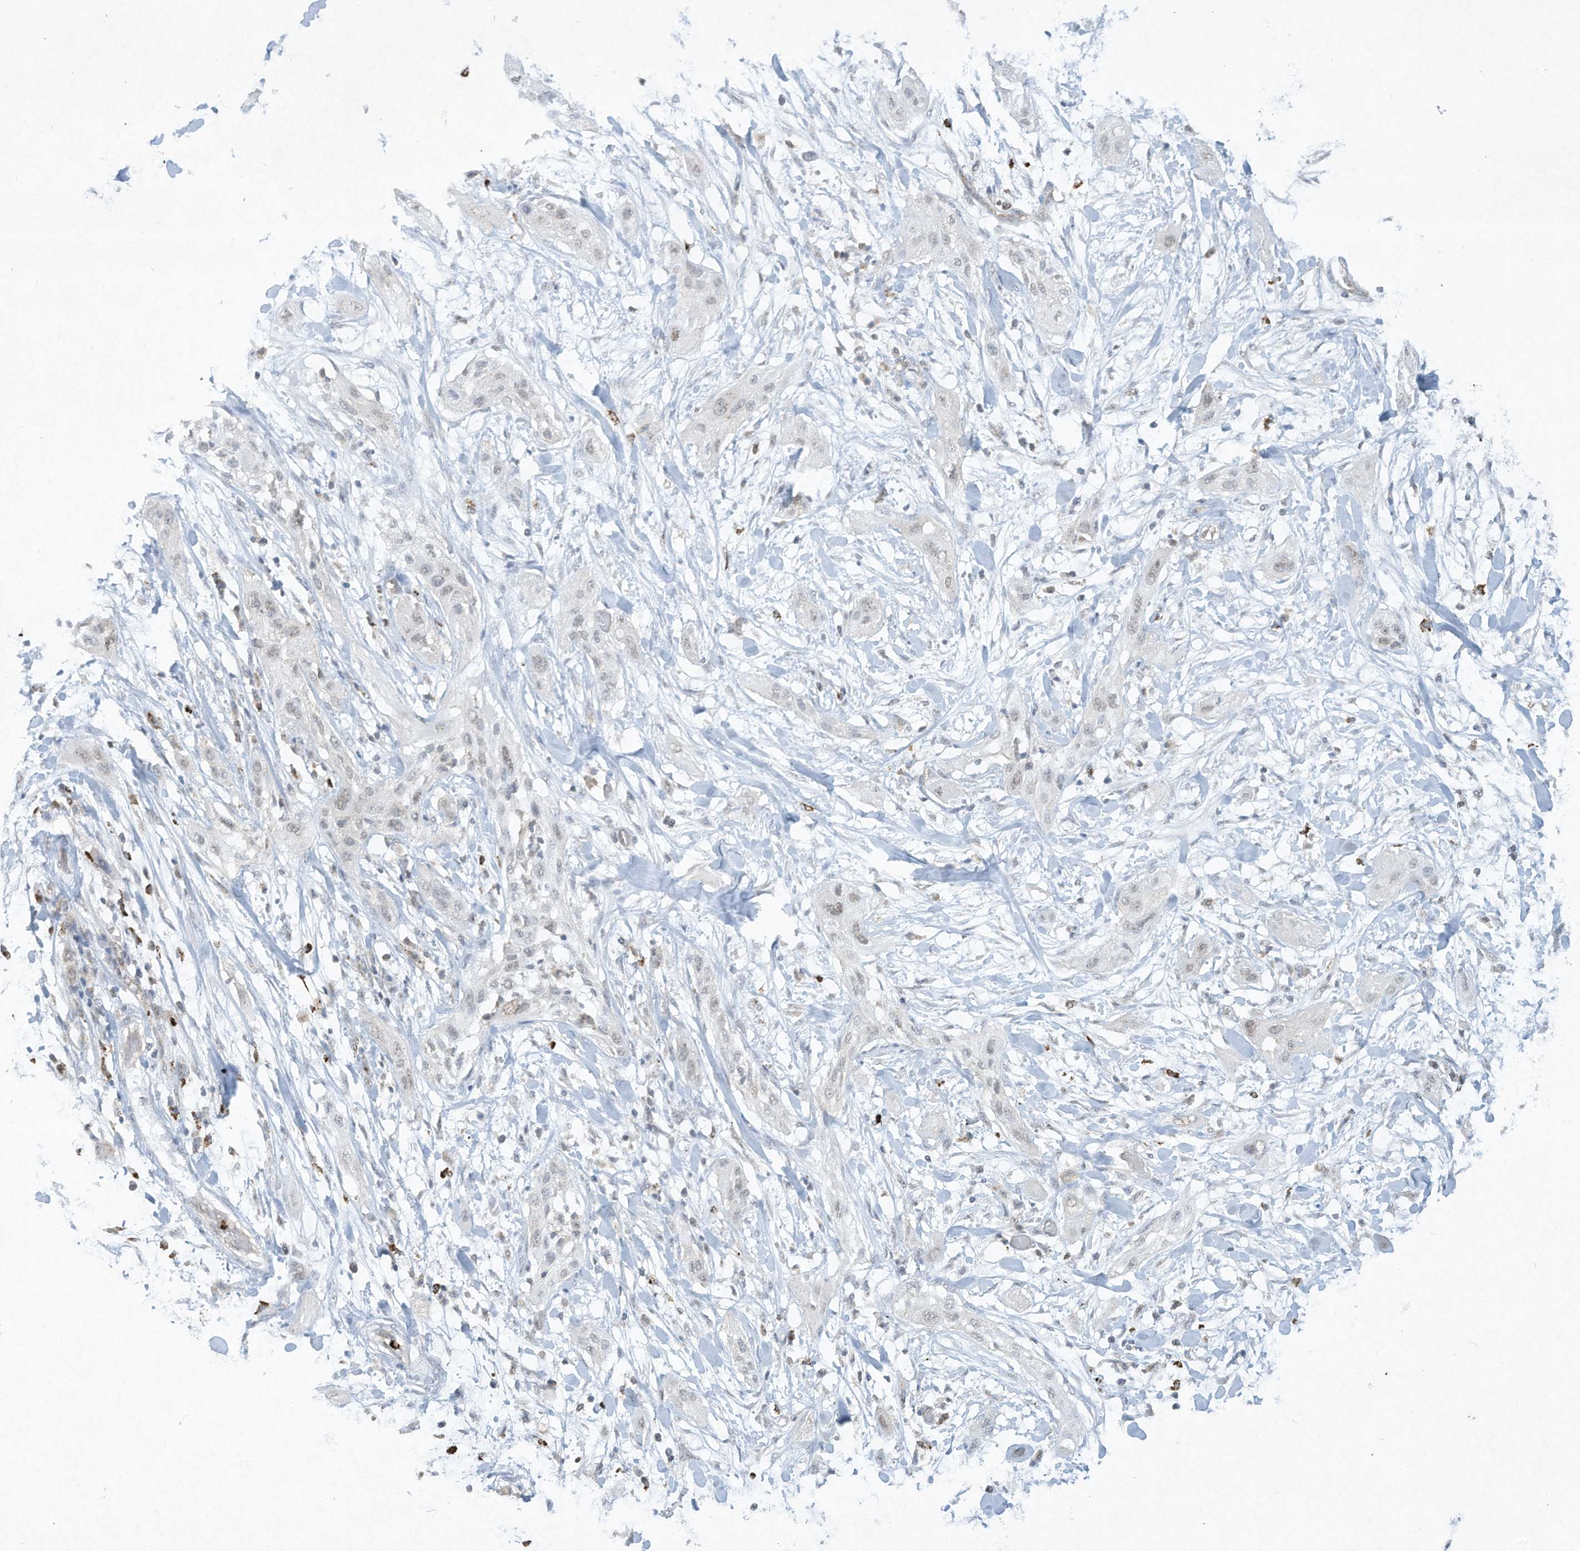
{"staining": {"intensity": "weak", "quantity": "<25%", "location": "nuclear"}, "tissue": "lung cancer", "cell_type": "Tumor cells", "image_type": "cancer", "snomed": [{"axis": "morphology", "description": "Squamous cell carcinoma, NOS"}, {"axis": "topography", "description": "Lung"}], "caption": "Immunohistochemical staining of squamous cell carcinoma (lung) reveals no significant expression in tumor cells.", "gene": "CHRNA4", "patient": {"sex": "female", "age": 47}}